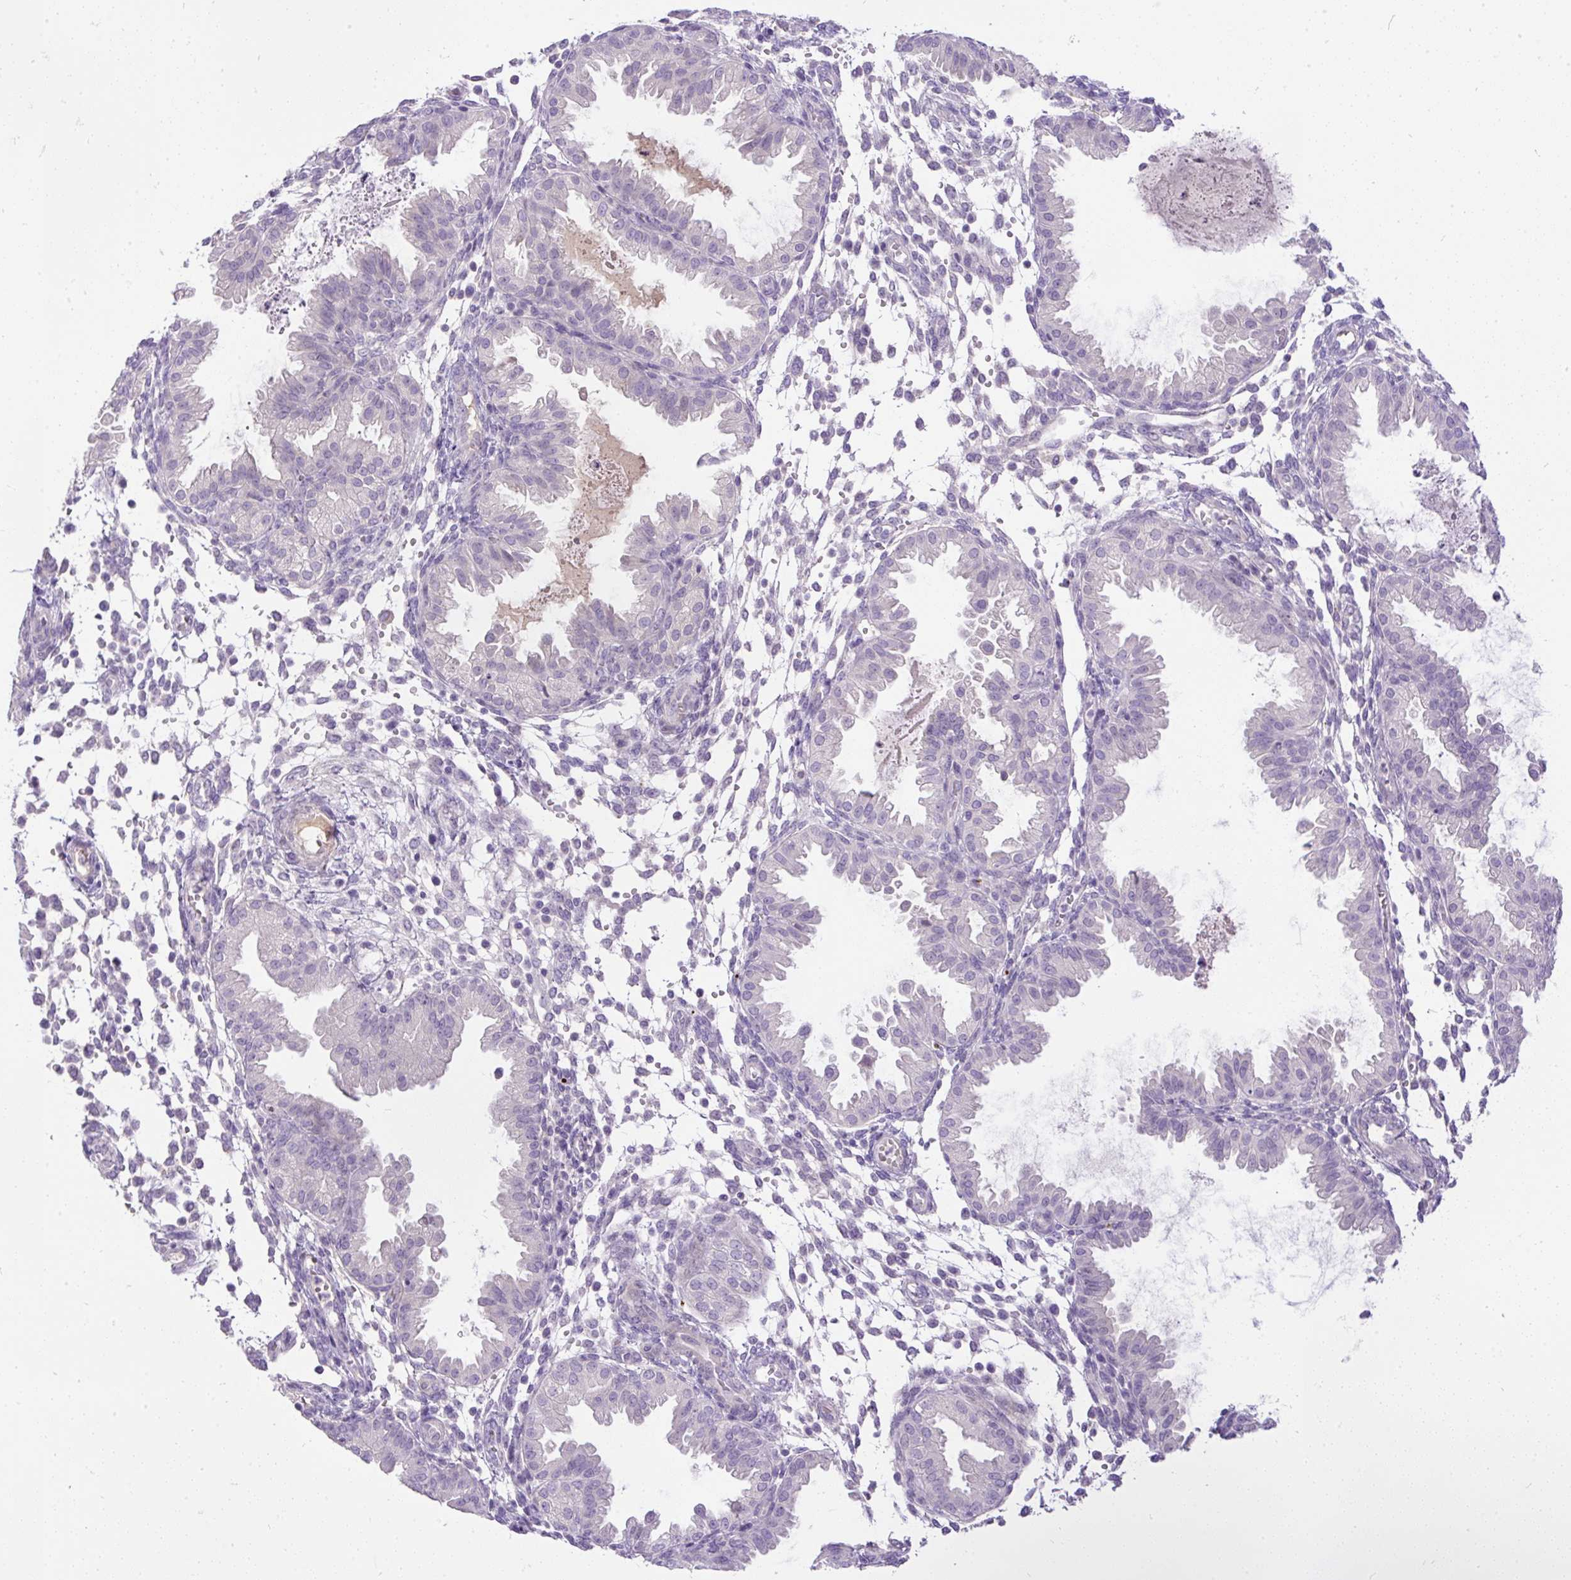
{"staining": {"intensity": "negative", "quantity": "none", "location": "none"}, "tissue": "endometrium", "cell_type": "Cells in endometrial stroma", "image_type": "normal", "snomed": [{"axis": "morphology", "description": "Normal tissue, NOS"}, {"axis": "topography", "description": "Endometrium"}], "caption": "Immunohistochemistry of unremarkable human endometrium displays no staining in cells in endometrial stroma. Nuclei are stained in blue.", "gene": "KRTAP20", "patient": {"sex": "female", "age": 33}}